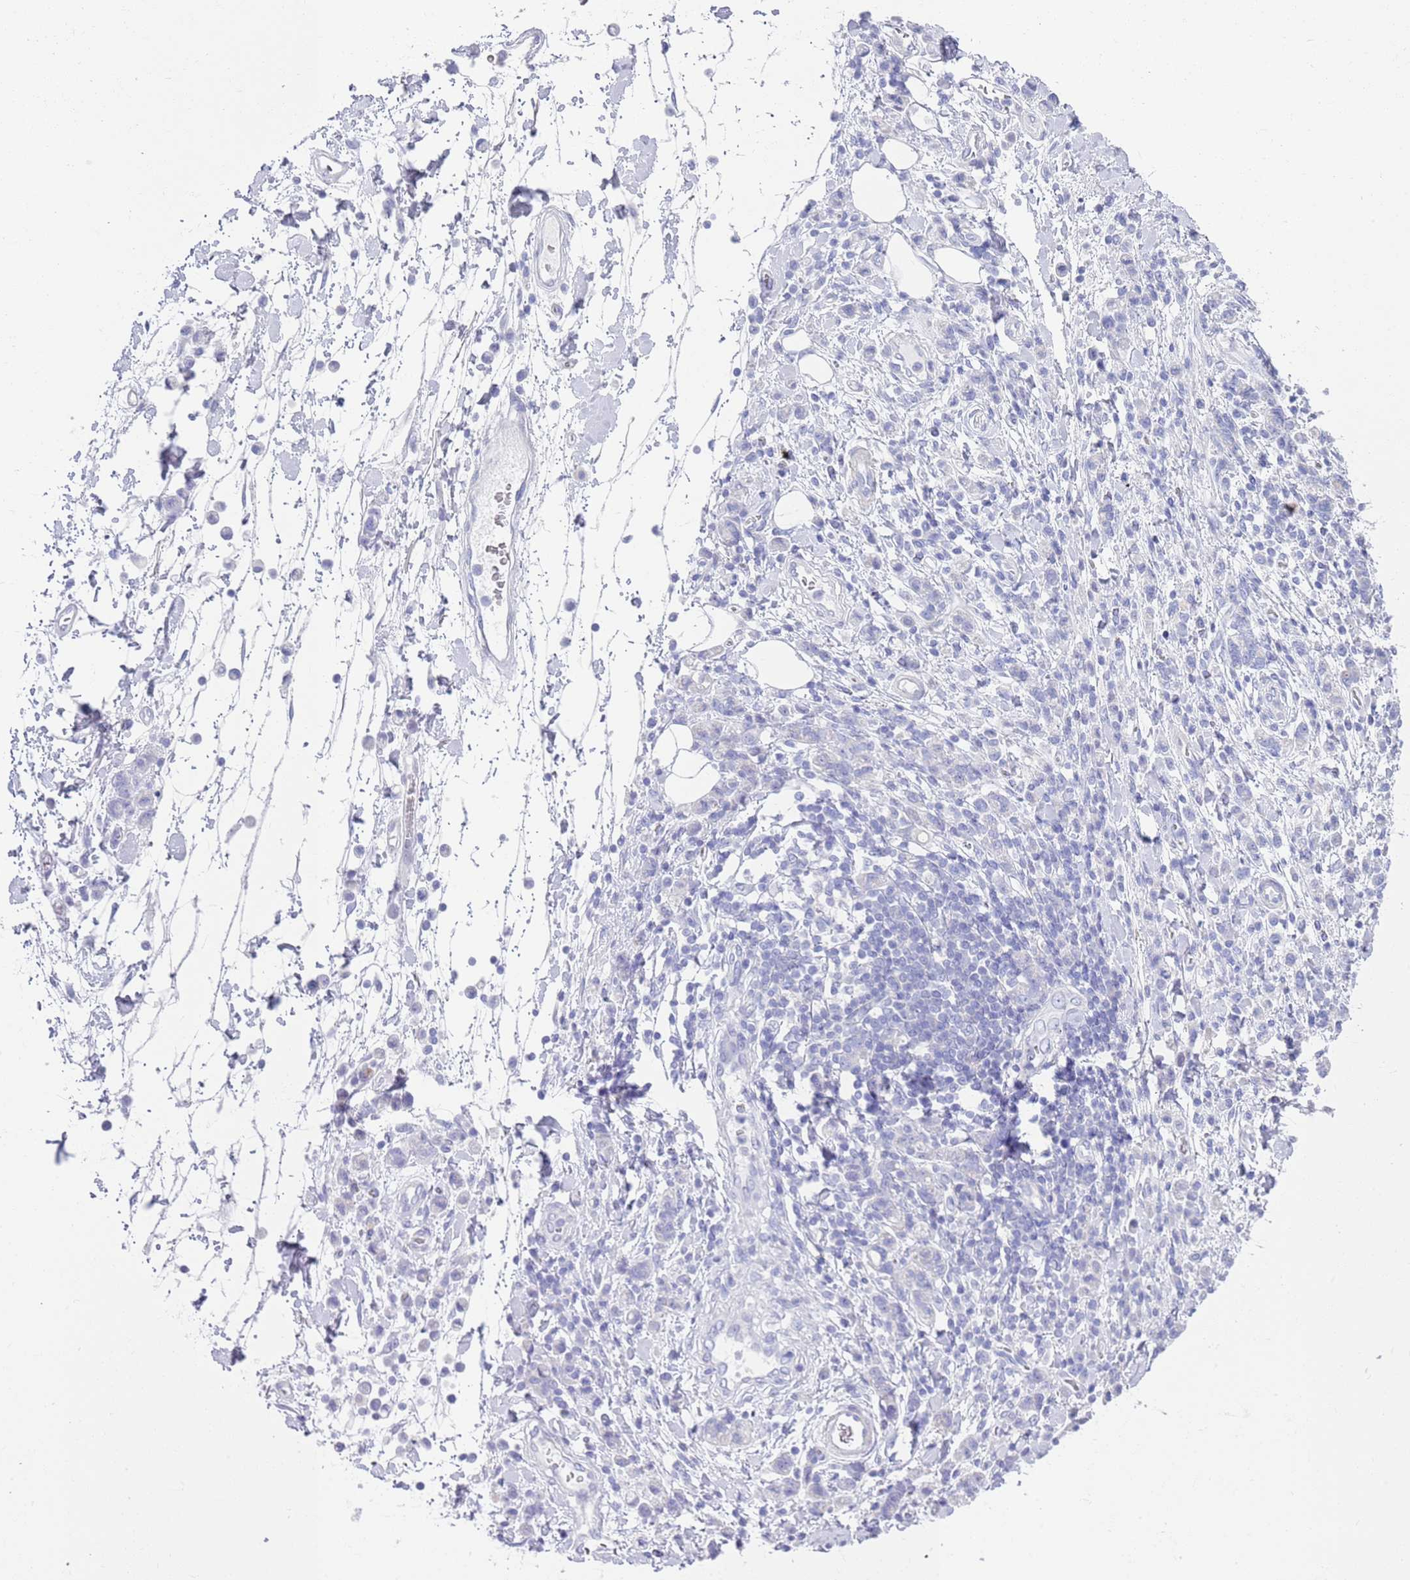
{"staining": {"intensity": "negative", "quantity": "none", "location": "none"}, "tissue": "stomach cancer", "cell_type": "Tumor cells", "image_type": "cancer", "snomed": [{"axis": "morphology", "description": "Adenocarcinoma, NOS"}, {"axis": "topography", "description": "Stomach"}], "caption": "Immunohistochemical staining of adenocarcinoma (stomach) shows no significant staining in tumor cells.", "gene": "CPXM2", "patient": {"sex": "male", "age": 77}}